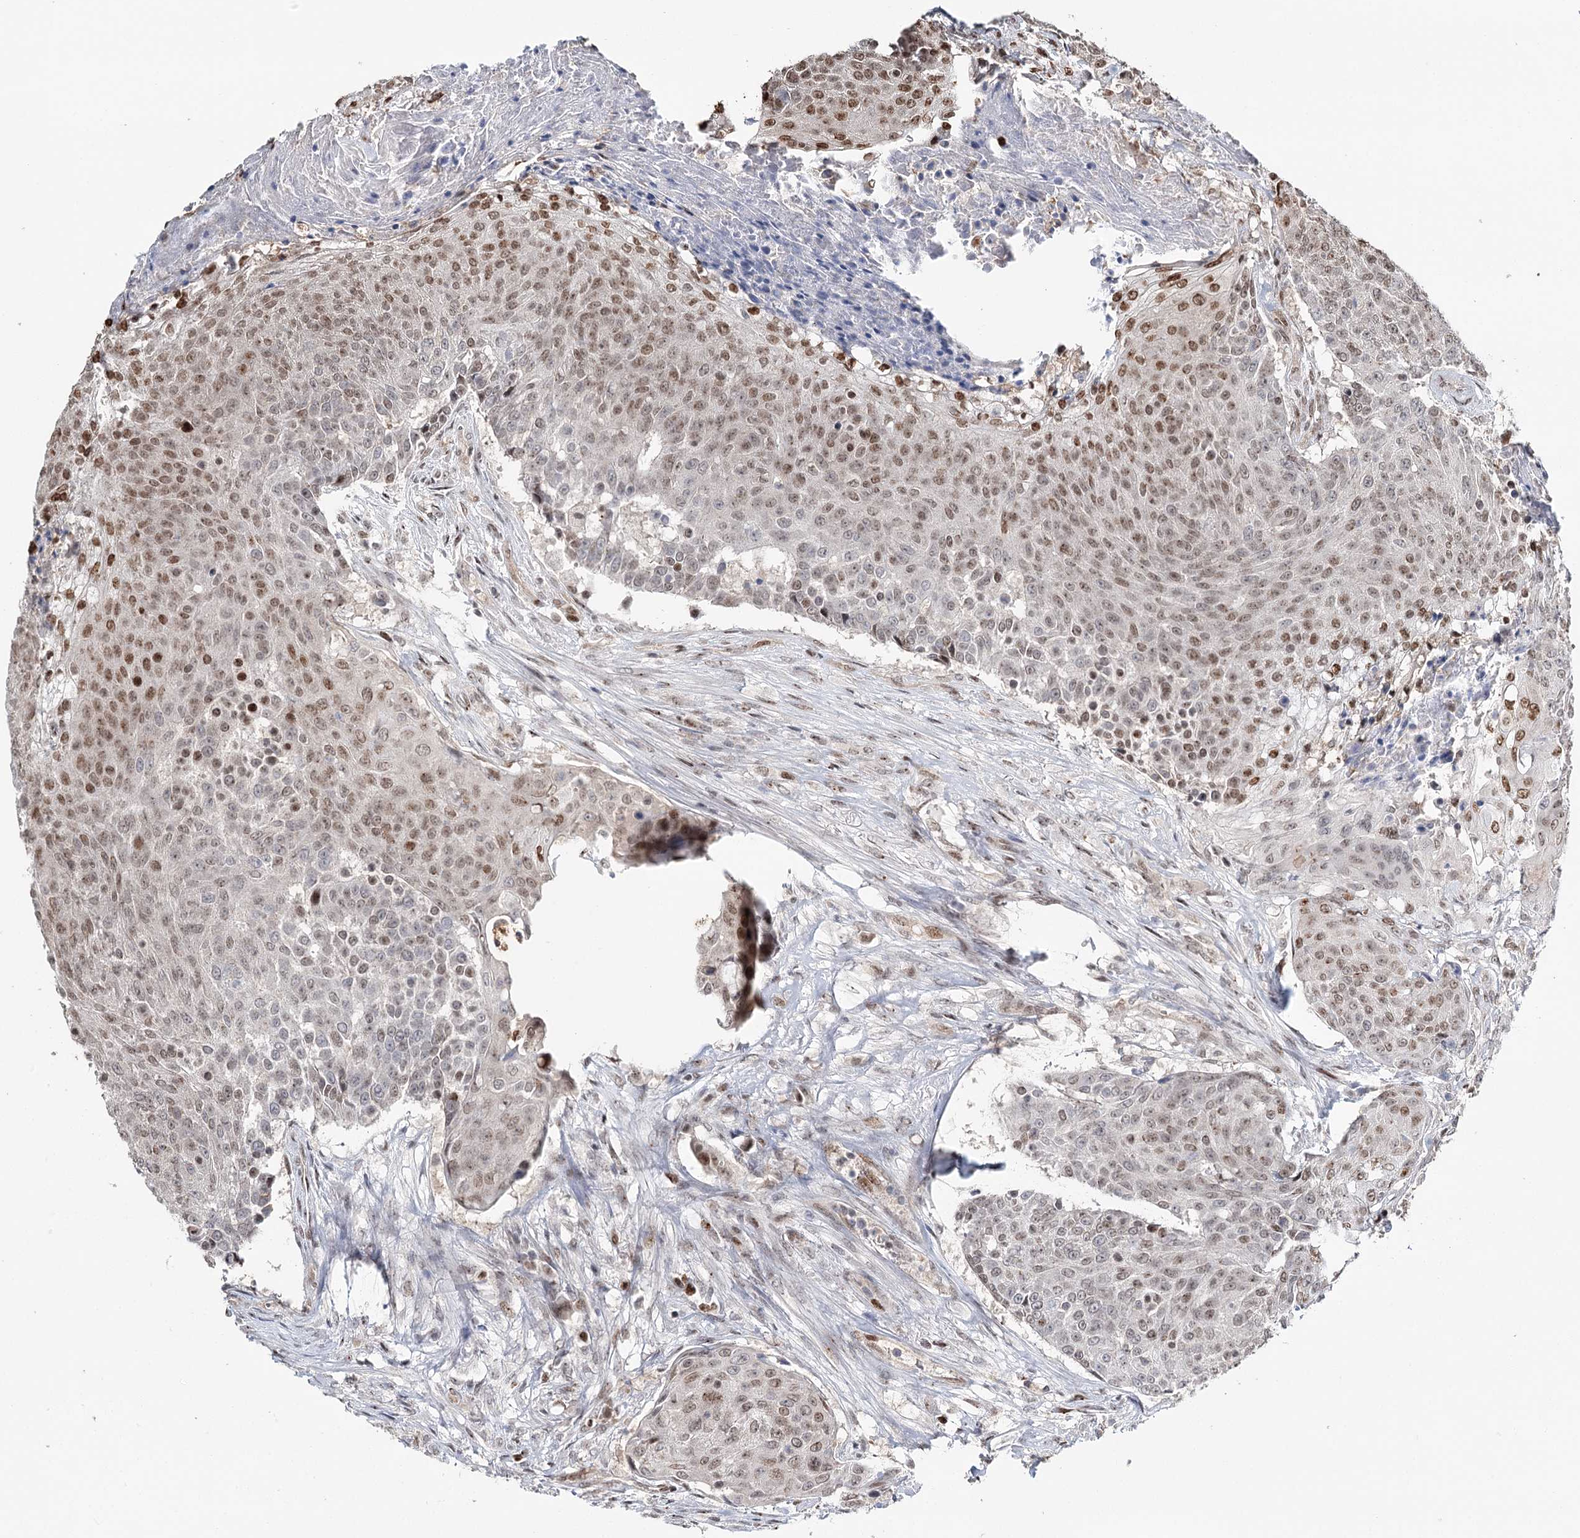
{"staining": {"intensity": "moderate", "quantity": "25%-75%", "location": "nuclear"}, "tissue": "urothelial cancer", "cell_type": "Tumor cells", "image_type": "cancer", "snomed": [{"axis": "morphology", "description": "Urothelial carcinoma, High grade"}, {"axis": "topography", "description": "Urinary bladder"}], "caption": "A high-resolution histopathology image shows immunohistochemistry (IHC) staining of urothelial carcinoma (high-grade), which demonstrates moderate nuclear expression in approximately 25%-75% of tumor cells.", "gene": "RPS27A", "patient": {"sex": "female", "age": 63}}